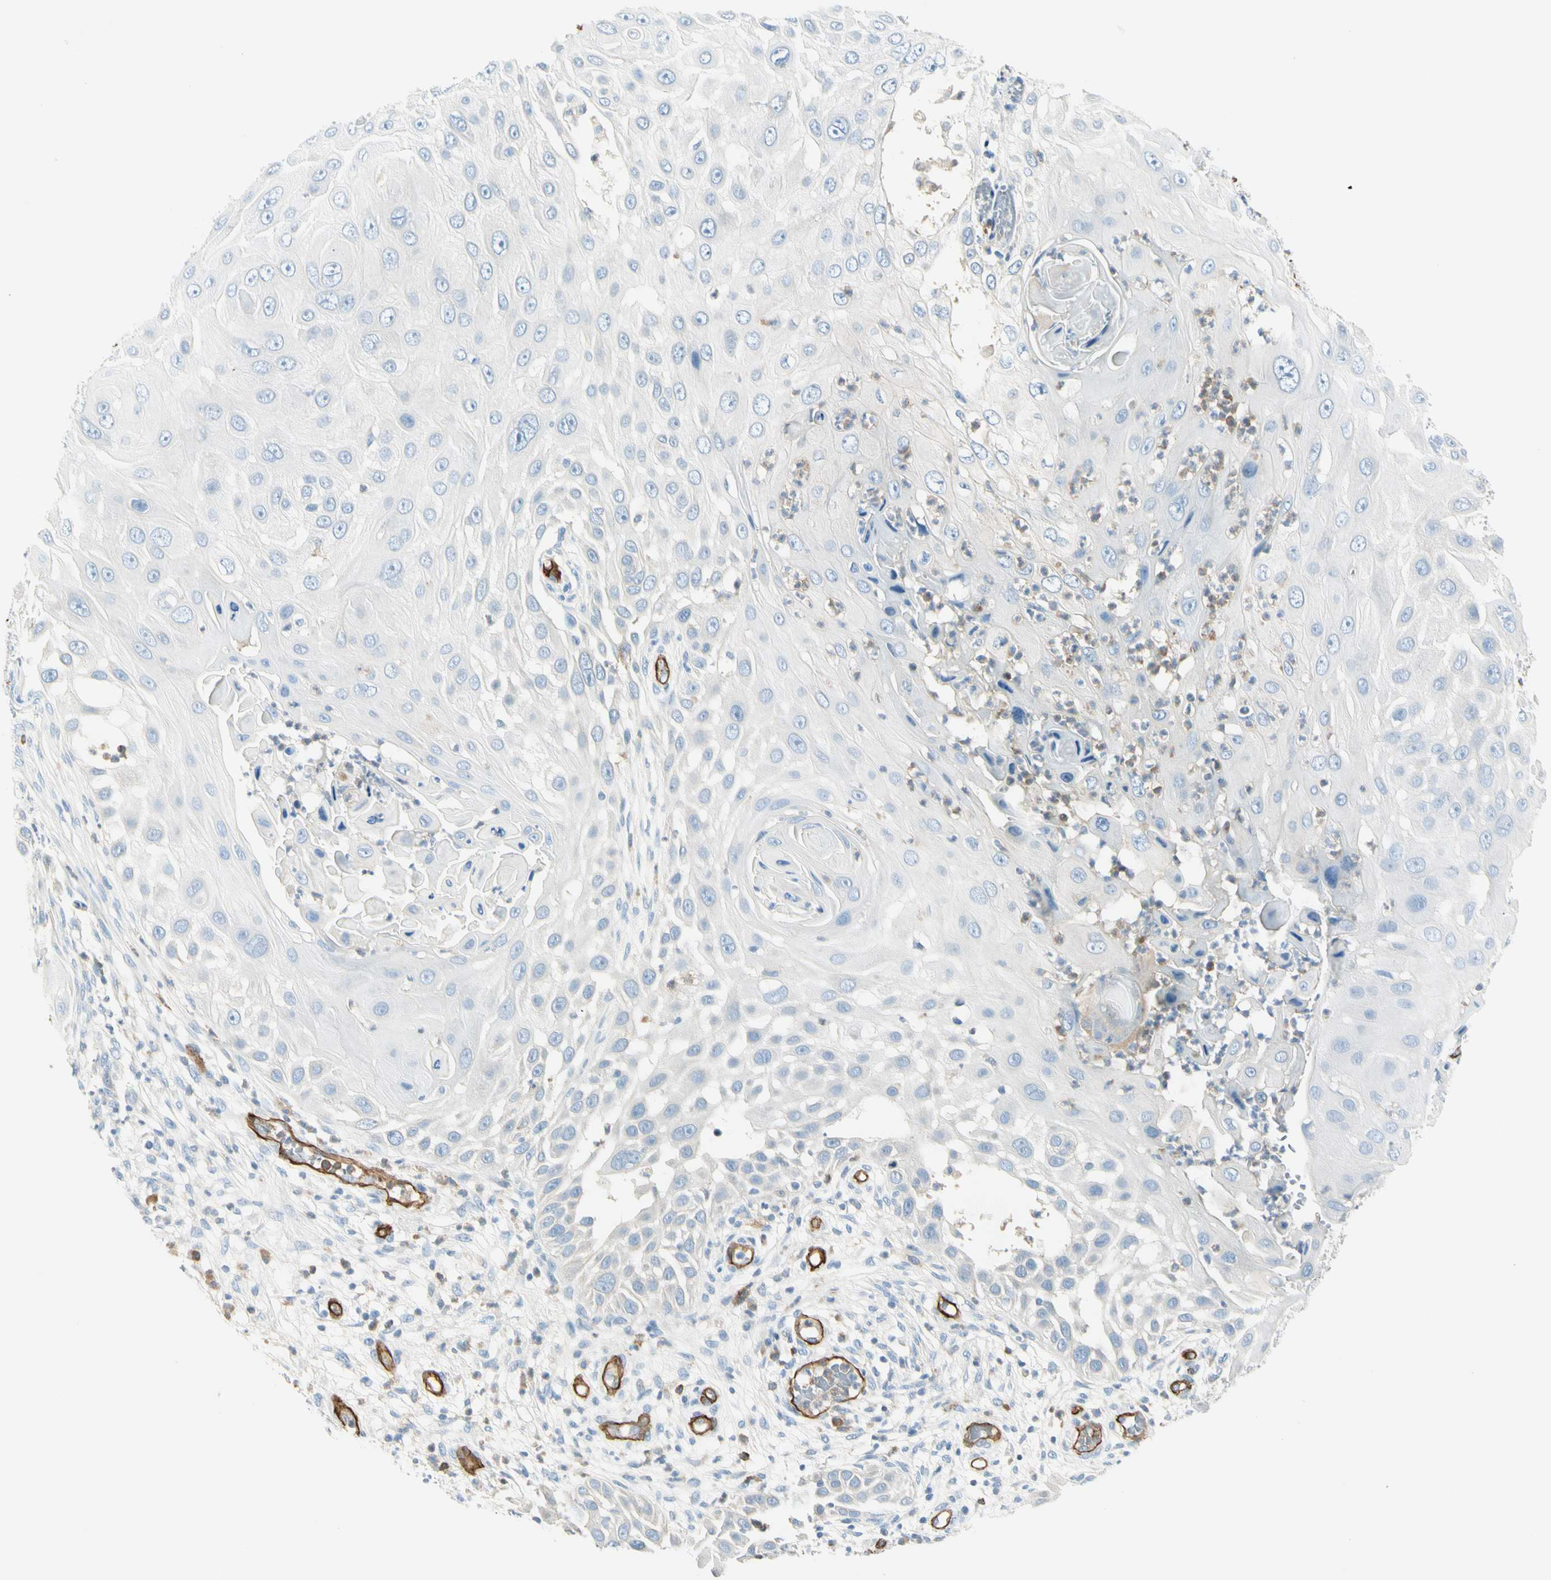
{"staining": {"intensity": "negative", "quantity": "none", "location": "none"}, "tissue": "skin cancer", "cell_type": "Tumor cells", "image_type": "cancer", "snomed": [{"axis": "morphology", "description": "Squamous cell carcinoma, NOS"}, {"axis": "topography", "description": "Skin"}], "caption": "High power microscopy micrograph of an immunohistochemistry photomicrograph of squamous cell carcinoma (skin), revealing no significant staining in tumor cells.", "gene": "CD93", "patient": {"sex": "female", "age": 44}}